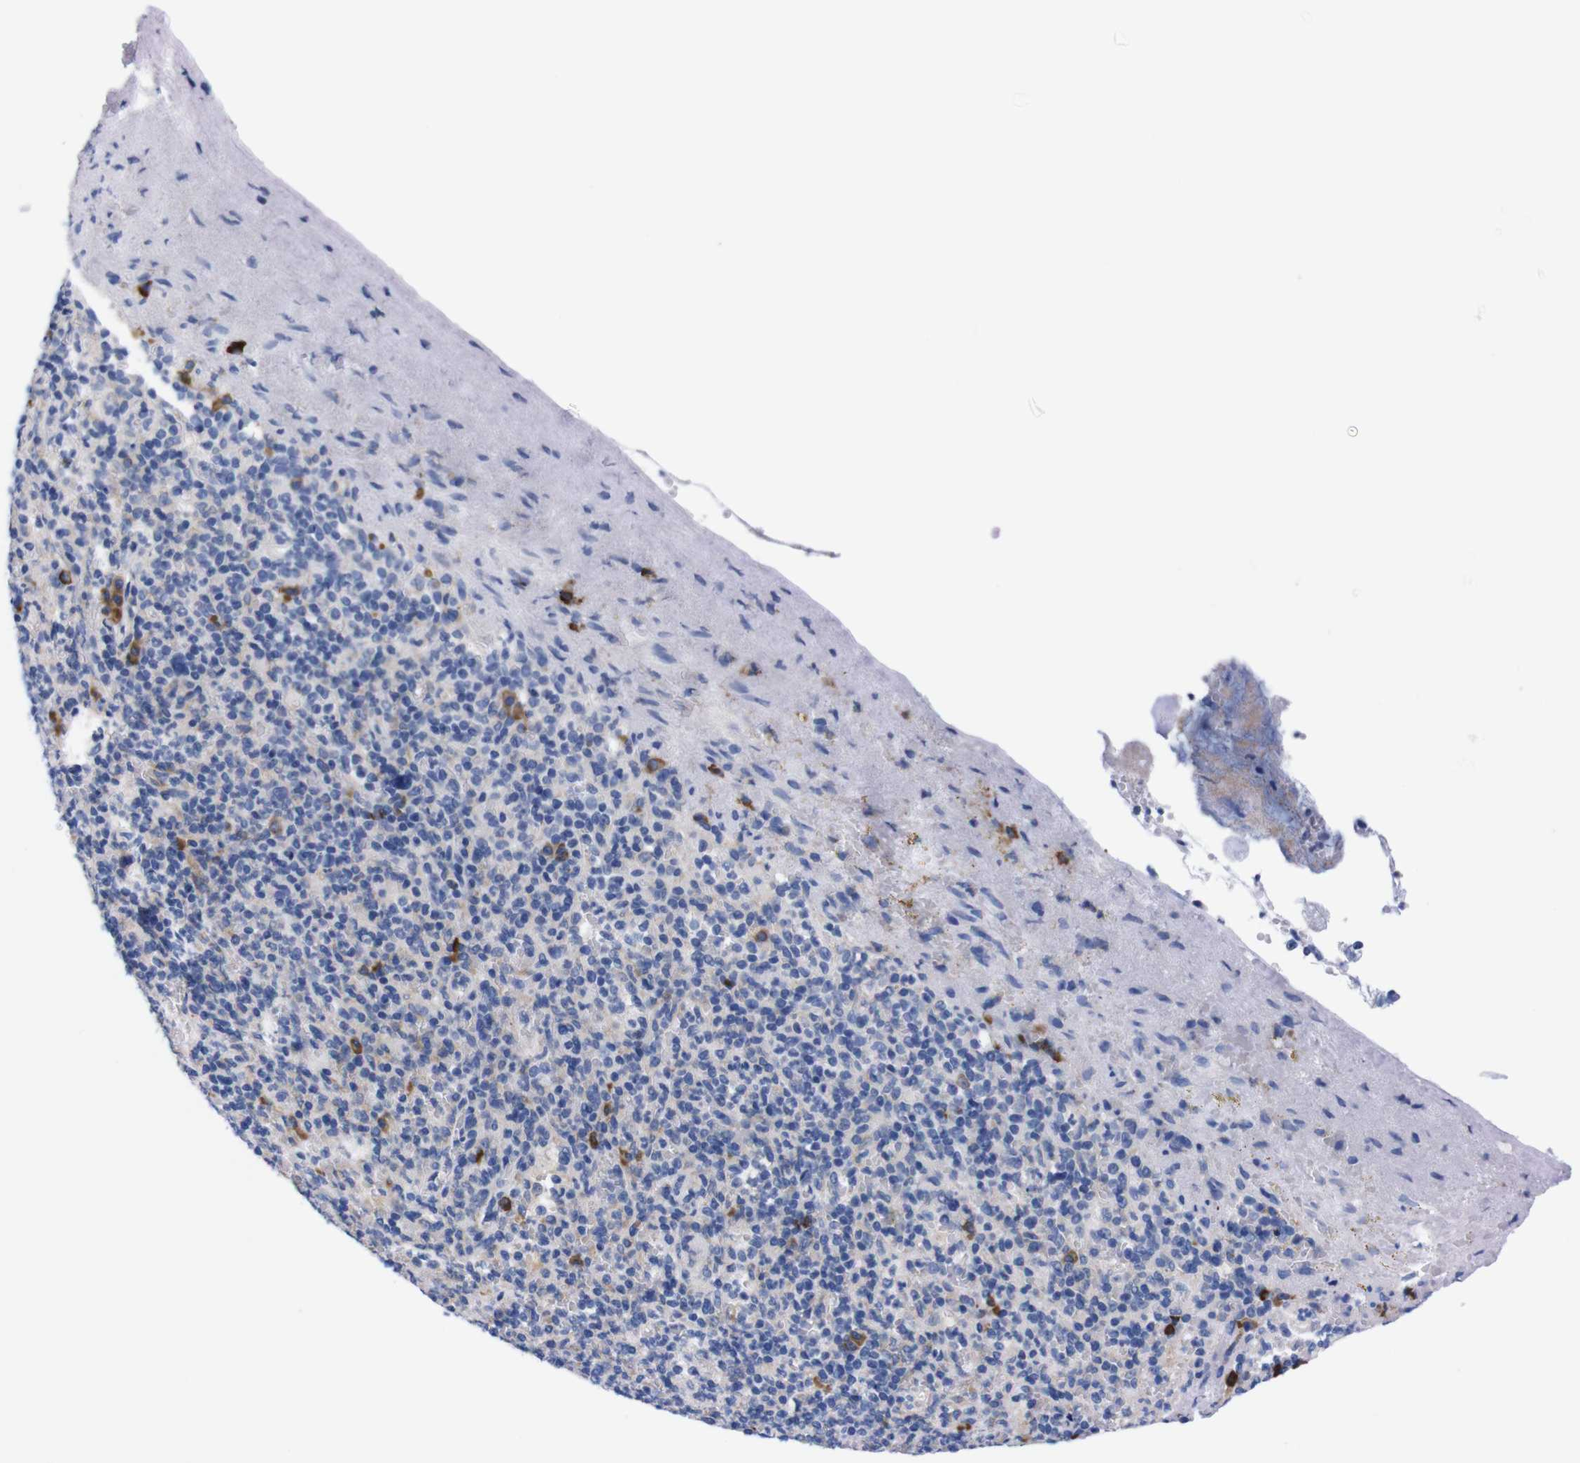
{"staining": {"intensity": "strong", "quantity": "<25%", "location": "cytoplasmic/membranous"}, "tissue": "spleen", "cell_type": "Cells in red pulp", "image_type": "normal", "snomed": [{"axis": "morphology", "description": "Normal tissue, NOS"}, {"axis": "topography", "description": "Spleen"}], "caption": "This histopathology image demonstrates immunohistochemistry staining of normal spleen, with medium strong cytoplasmic/membranous expression in about <25% of cells in red pulp.", "gene": "NEBL", "patient": {"sex": "female", "age": 74}}